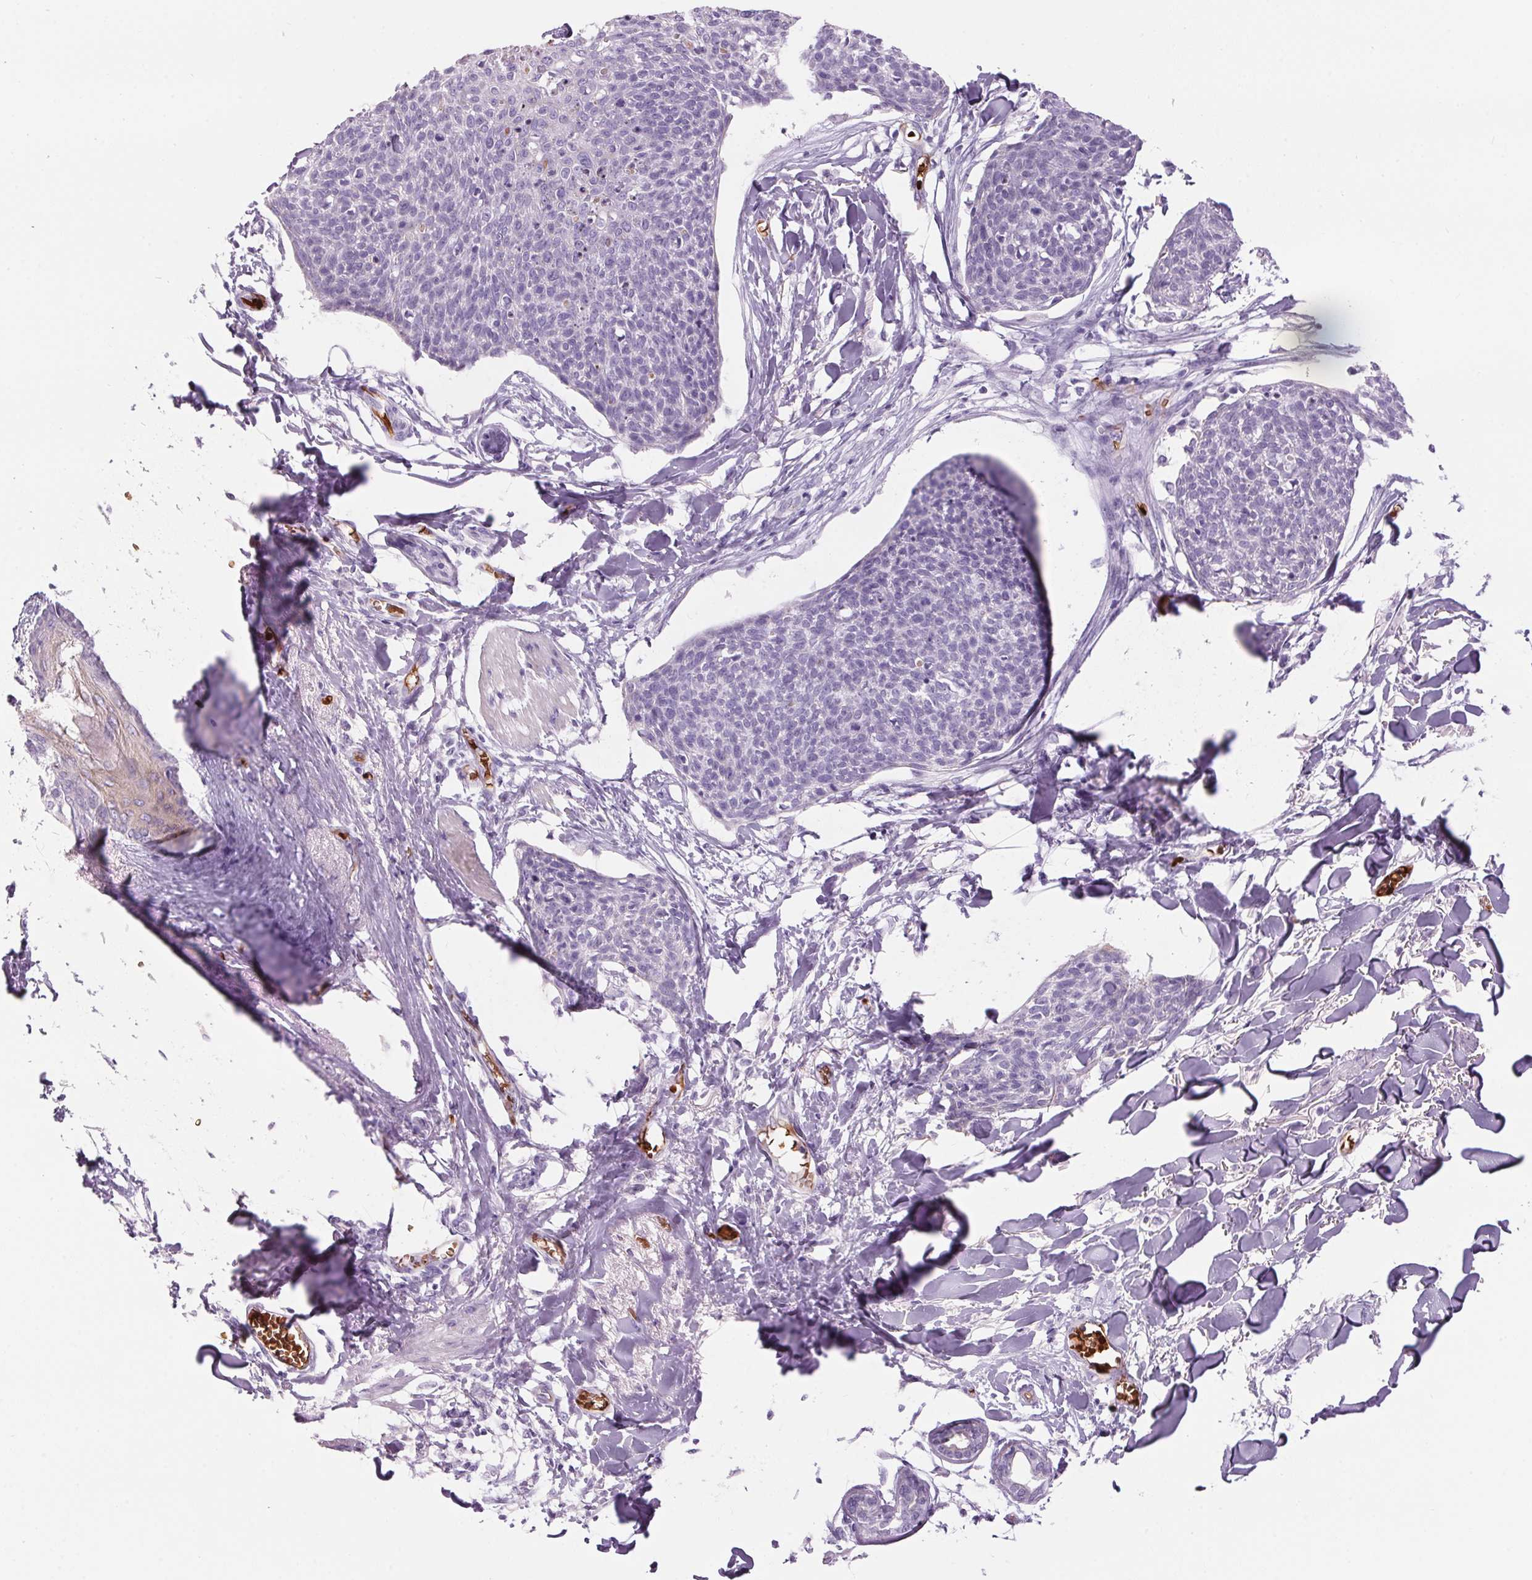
{"staining": {"intensity": "negative", "quantity": "none", "location": "none"}, "tissue": "skin cancer", "cell_type": "Tumor cells", "image_type": "cancer", "snomed": [{"axis": "morphology", "description": "Squamous cell carcinoma, NOS"}, {"axis": "topography", "description": "Skin"}, {"axis": "topography", "description": "Vulva"}], "caption": "DAB (3,3'-diaminobenzidine) immunohistochemical staining of skin cancer (squamous cell carcinoma) reveals no significant staining in tumor cells. Nuclei are stained in blue.", "gene": "HBQ1", "patient": {"sex": "female", "age": 75}}